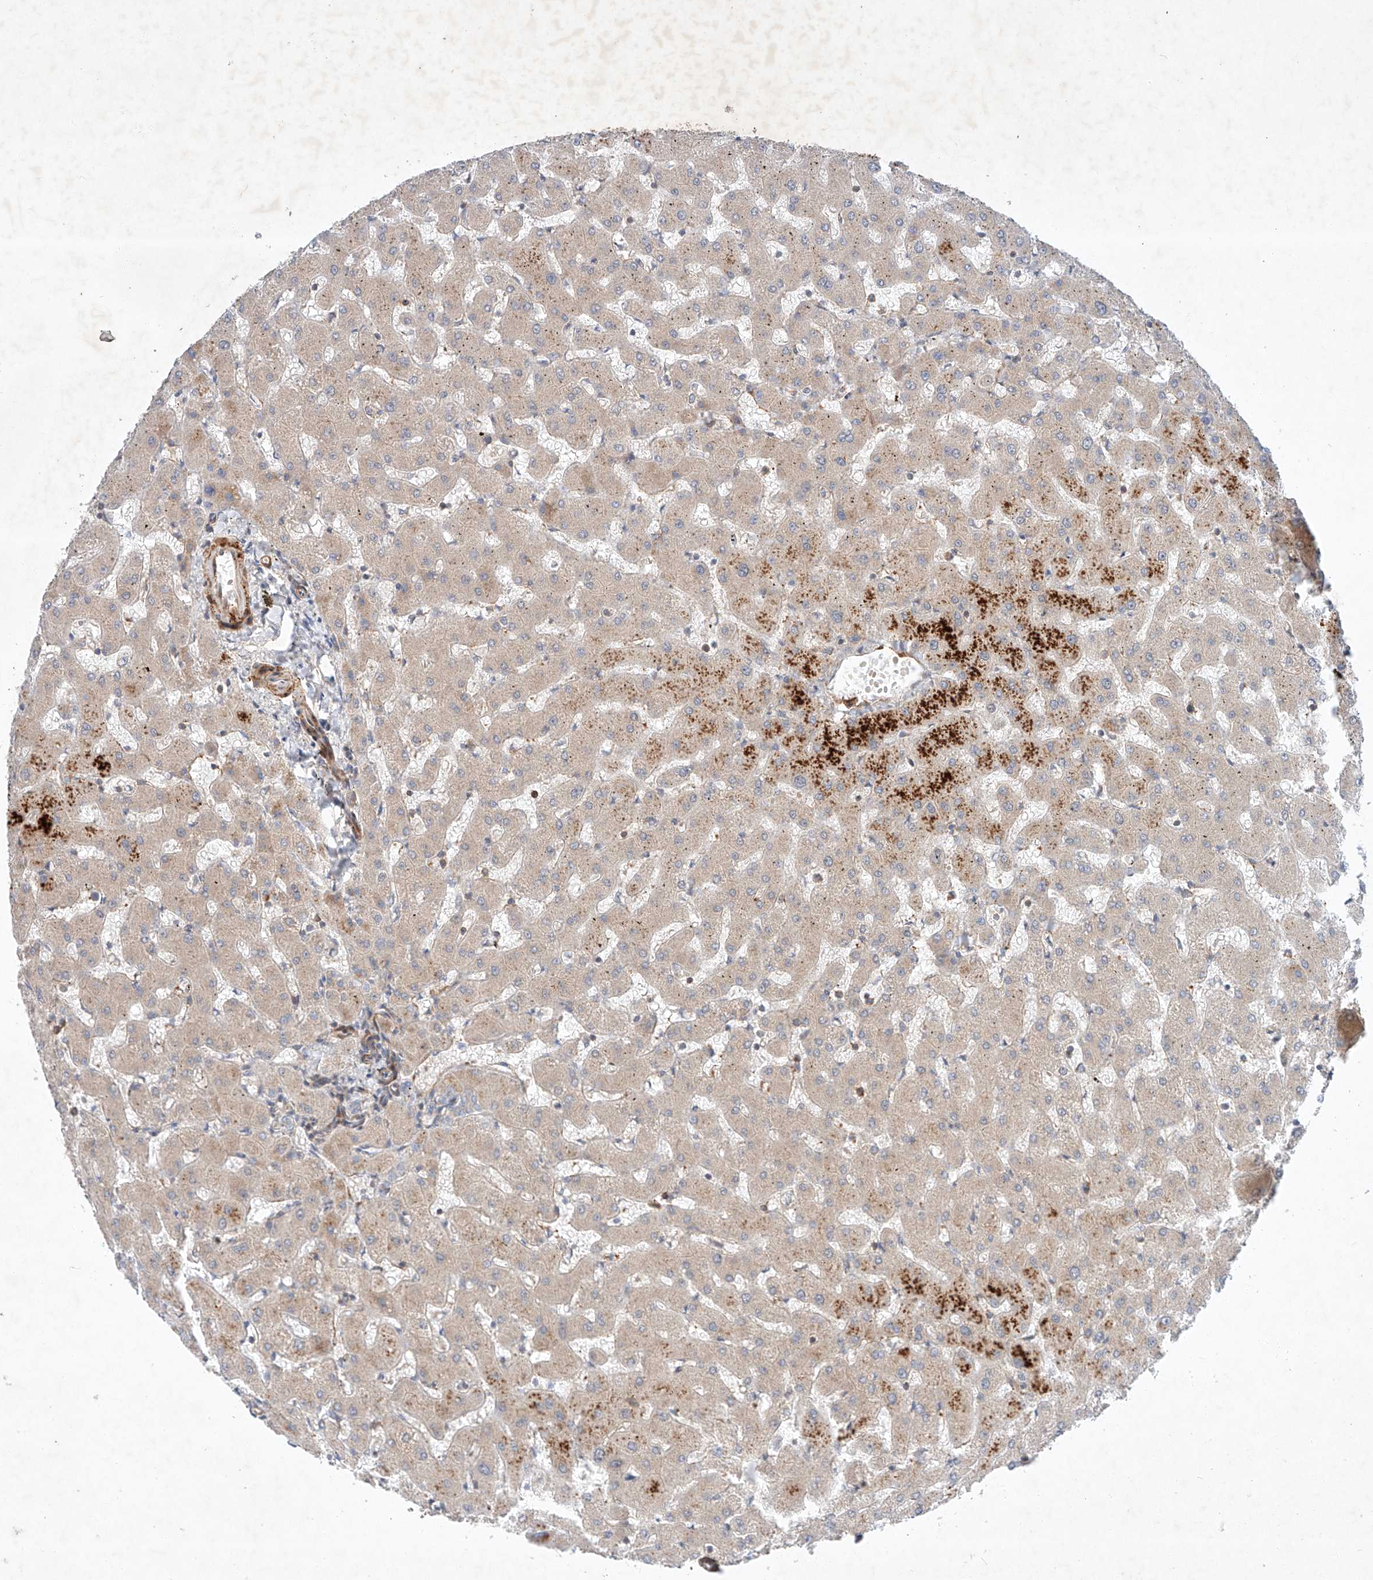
{"staining": {"intensity": "negative", "quantity": "none", "location": "none"}, "tissue": "liver", "cell_type": "Cholangiocytes", "image_type": "normal", "snomed": [{"axis": "morphology", "description": "Normal tissue, NOS"}, {"axis": "topography", "description": "Liver"}], "caption": "The IHC photomicrograph has no significant positivity in cholangiocytes of liver.", "gene": "ARHGAP33", "patient": {"sex": "female", "age": 63}}